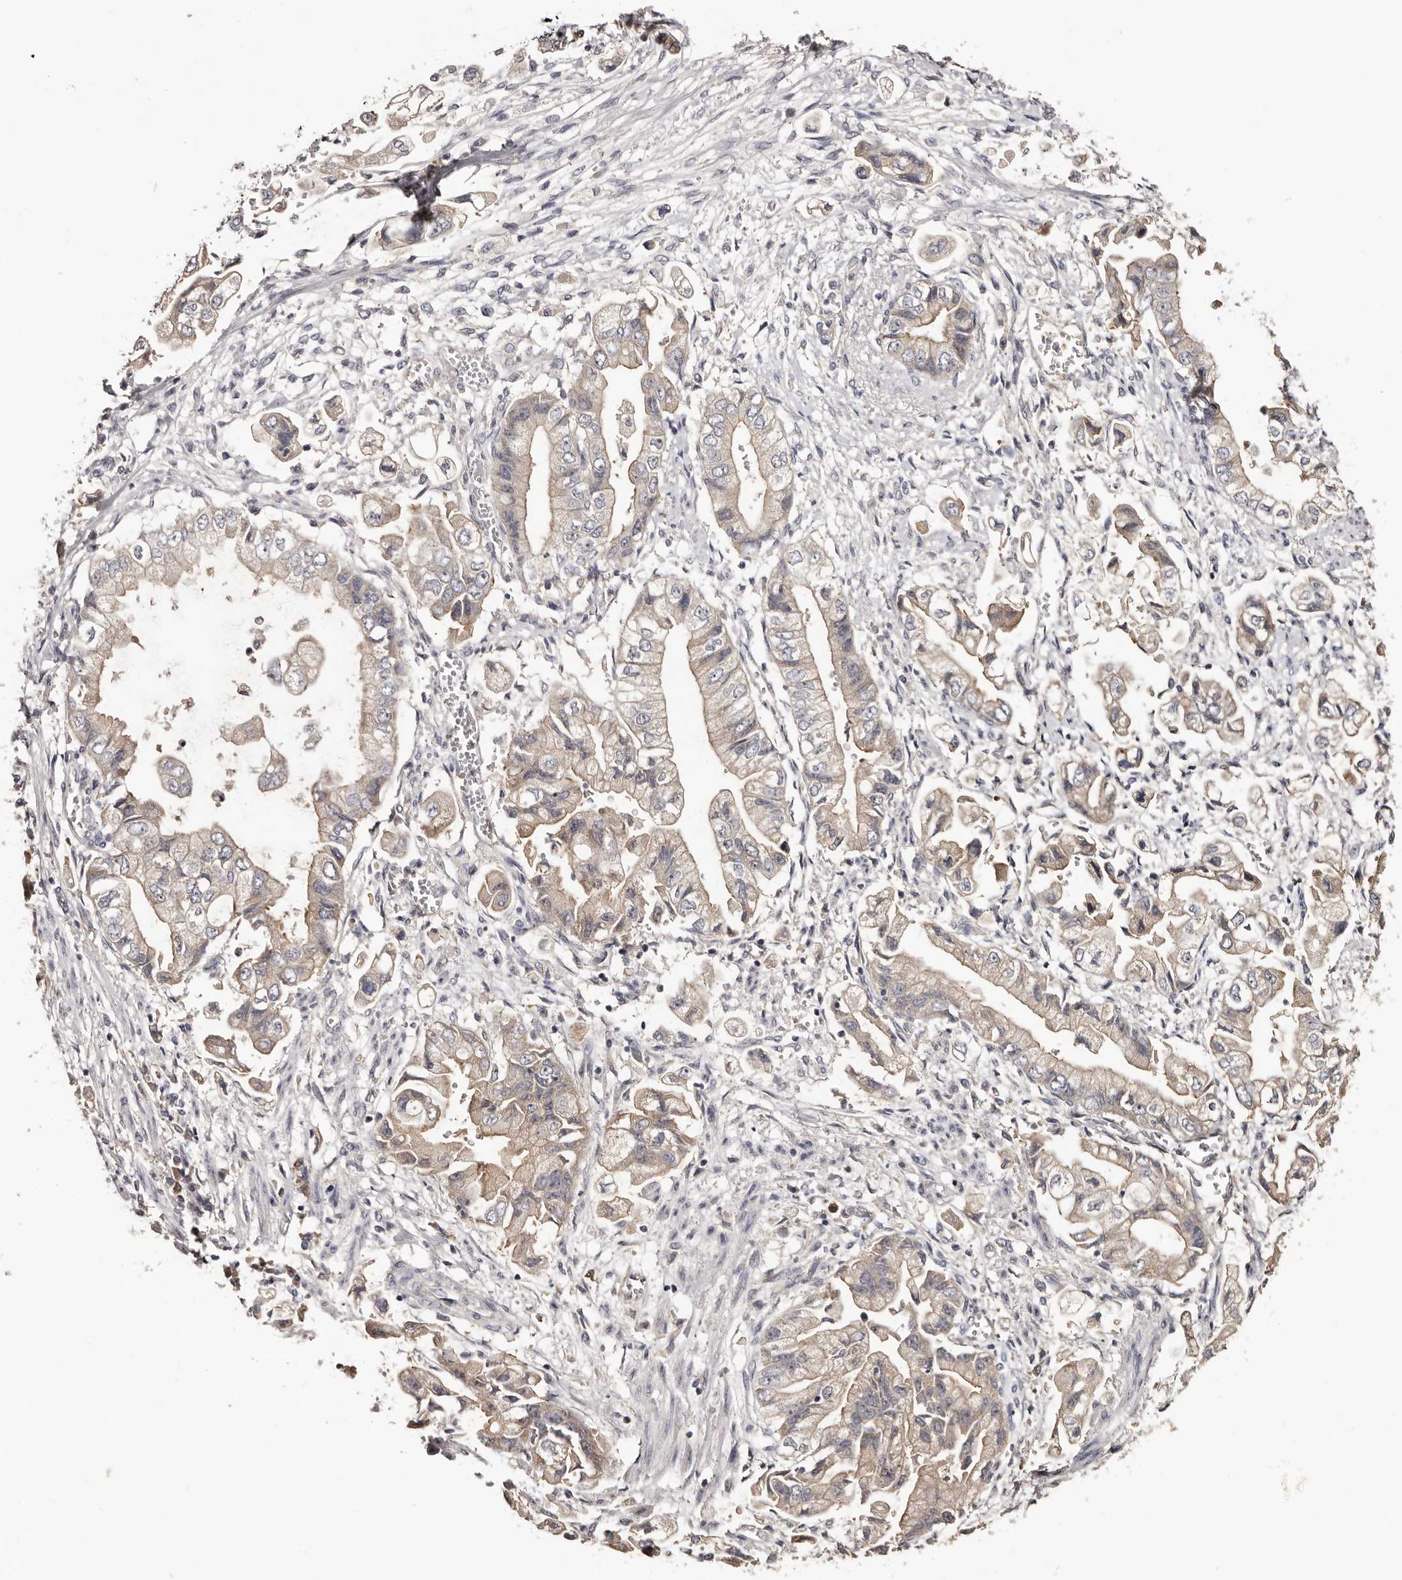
{"staining": {"intensity": "weak", "quantity": "25%-75%", "location": "cytoplasmic/membranous"}, "tissue": "stomach cancer", "cell_type": "Tumor cells", "image_type": "cancer", "snomed": [{"axis": "morphology", "description": "Adenocarcinoma, NOS"}, {"axis": "topography", "description": "Stomach"}], "caption": "Protein expression analysis of adenocarcinoma (stomach) demonstrates weak cytoplasmic/membranous staining in about 25%-75% of tumor cells.", "gene": "LTV1", "patient": {"sex": "male", "age": 62}}